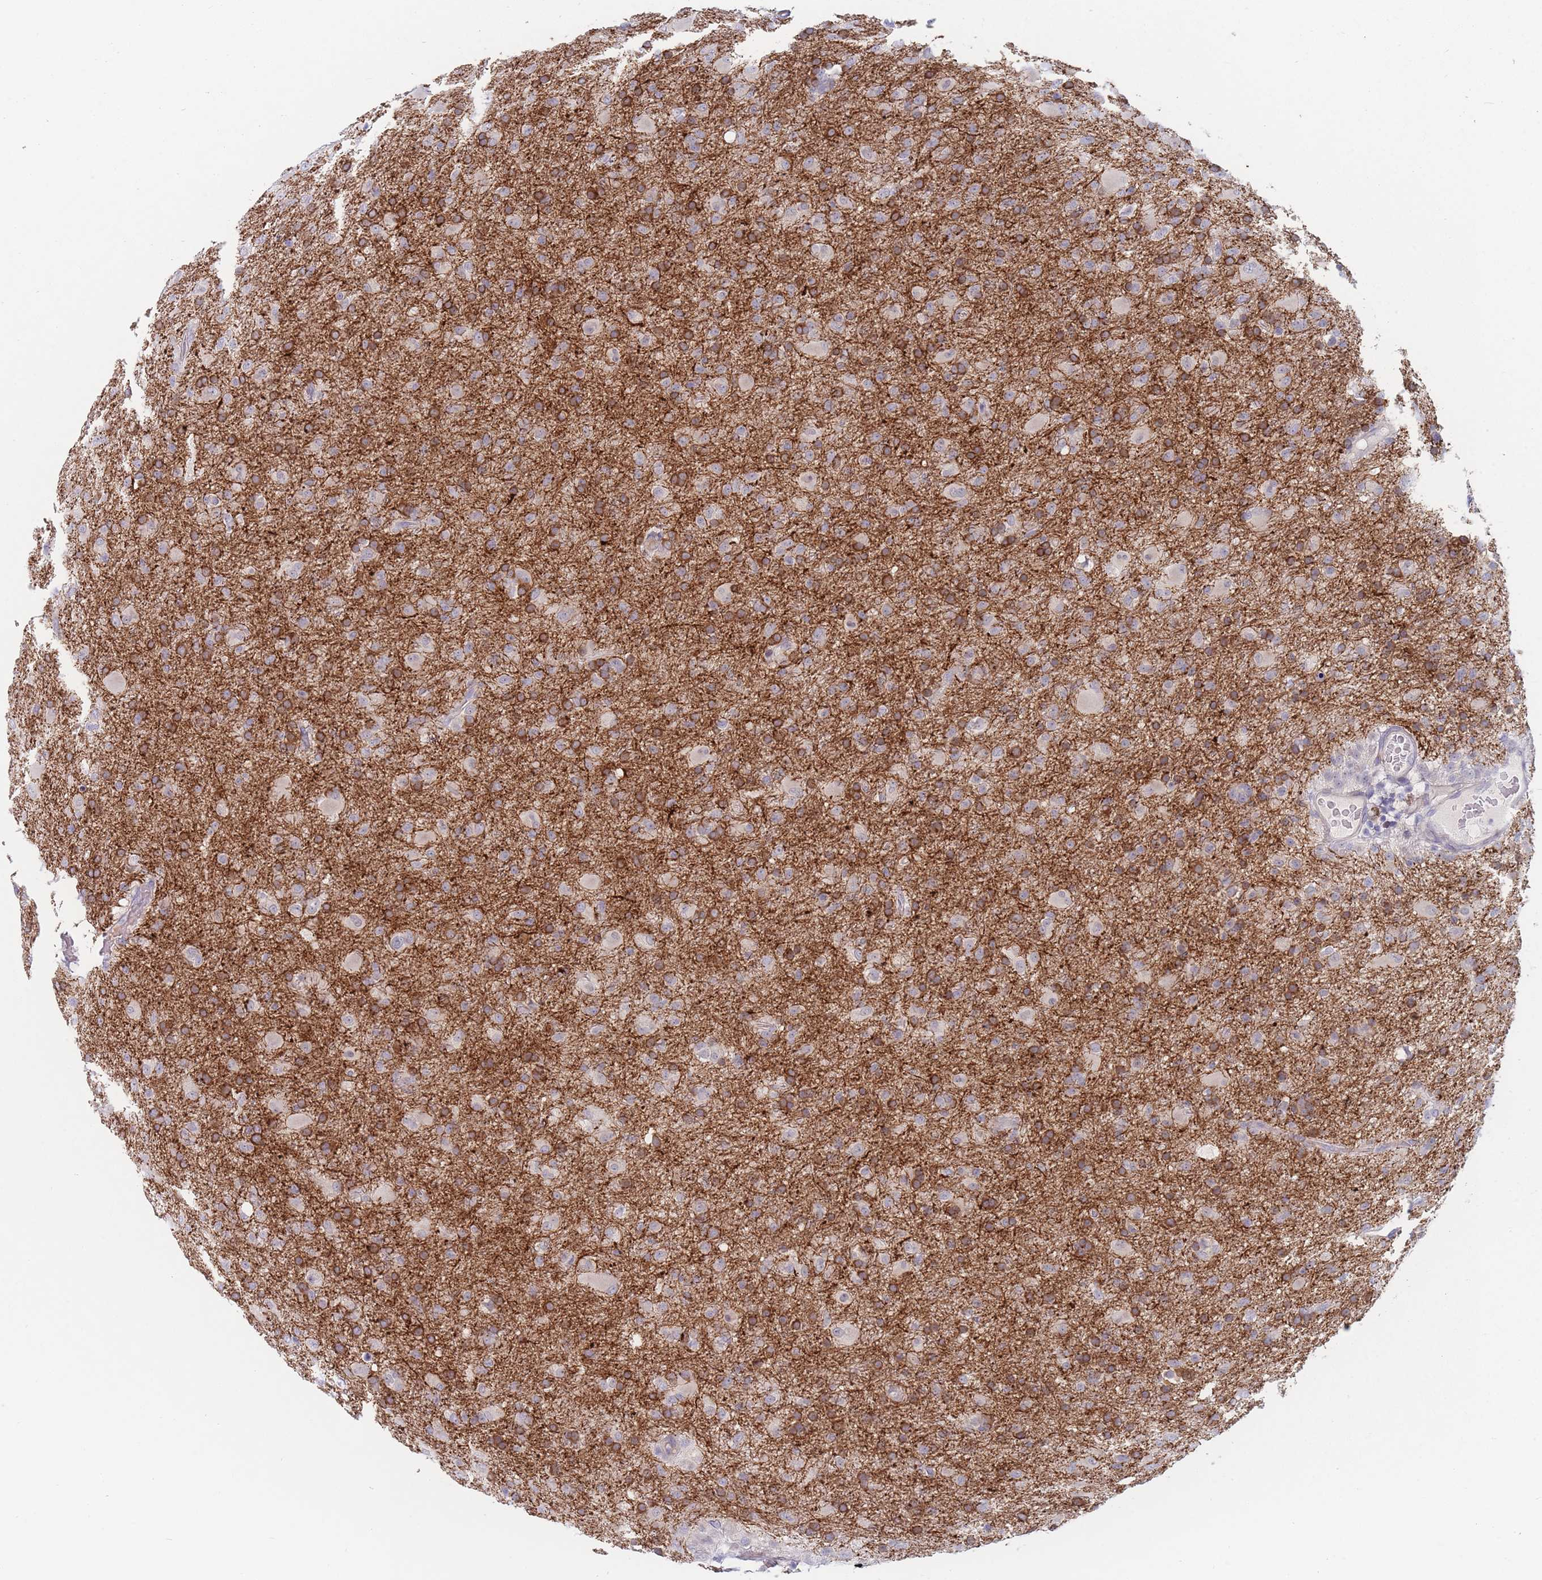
{"staining": {"intensity": "moderate", "quantity": "<25%", "location": "cytoplasmic/membranous"}, "tissue": "glioma", "cell_type": "Tumor cells", "image_type": "cancer", "snomed": [{"axis": "morphology", "description": "Glioma, malignant, Low grade"}, {"axis": "topography", "description": "Brain"}], "caption": "This photomicrograph displays immunohistochemistry staining of glioma, with low moderate cytoplasmic/membranous expression in about <25% of tumor cells.", "gene": "SPATS1", "patient": {"sex": "male", "age": 65}}